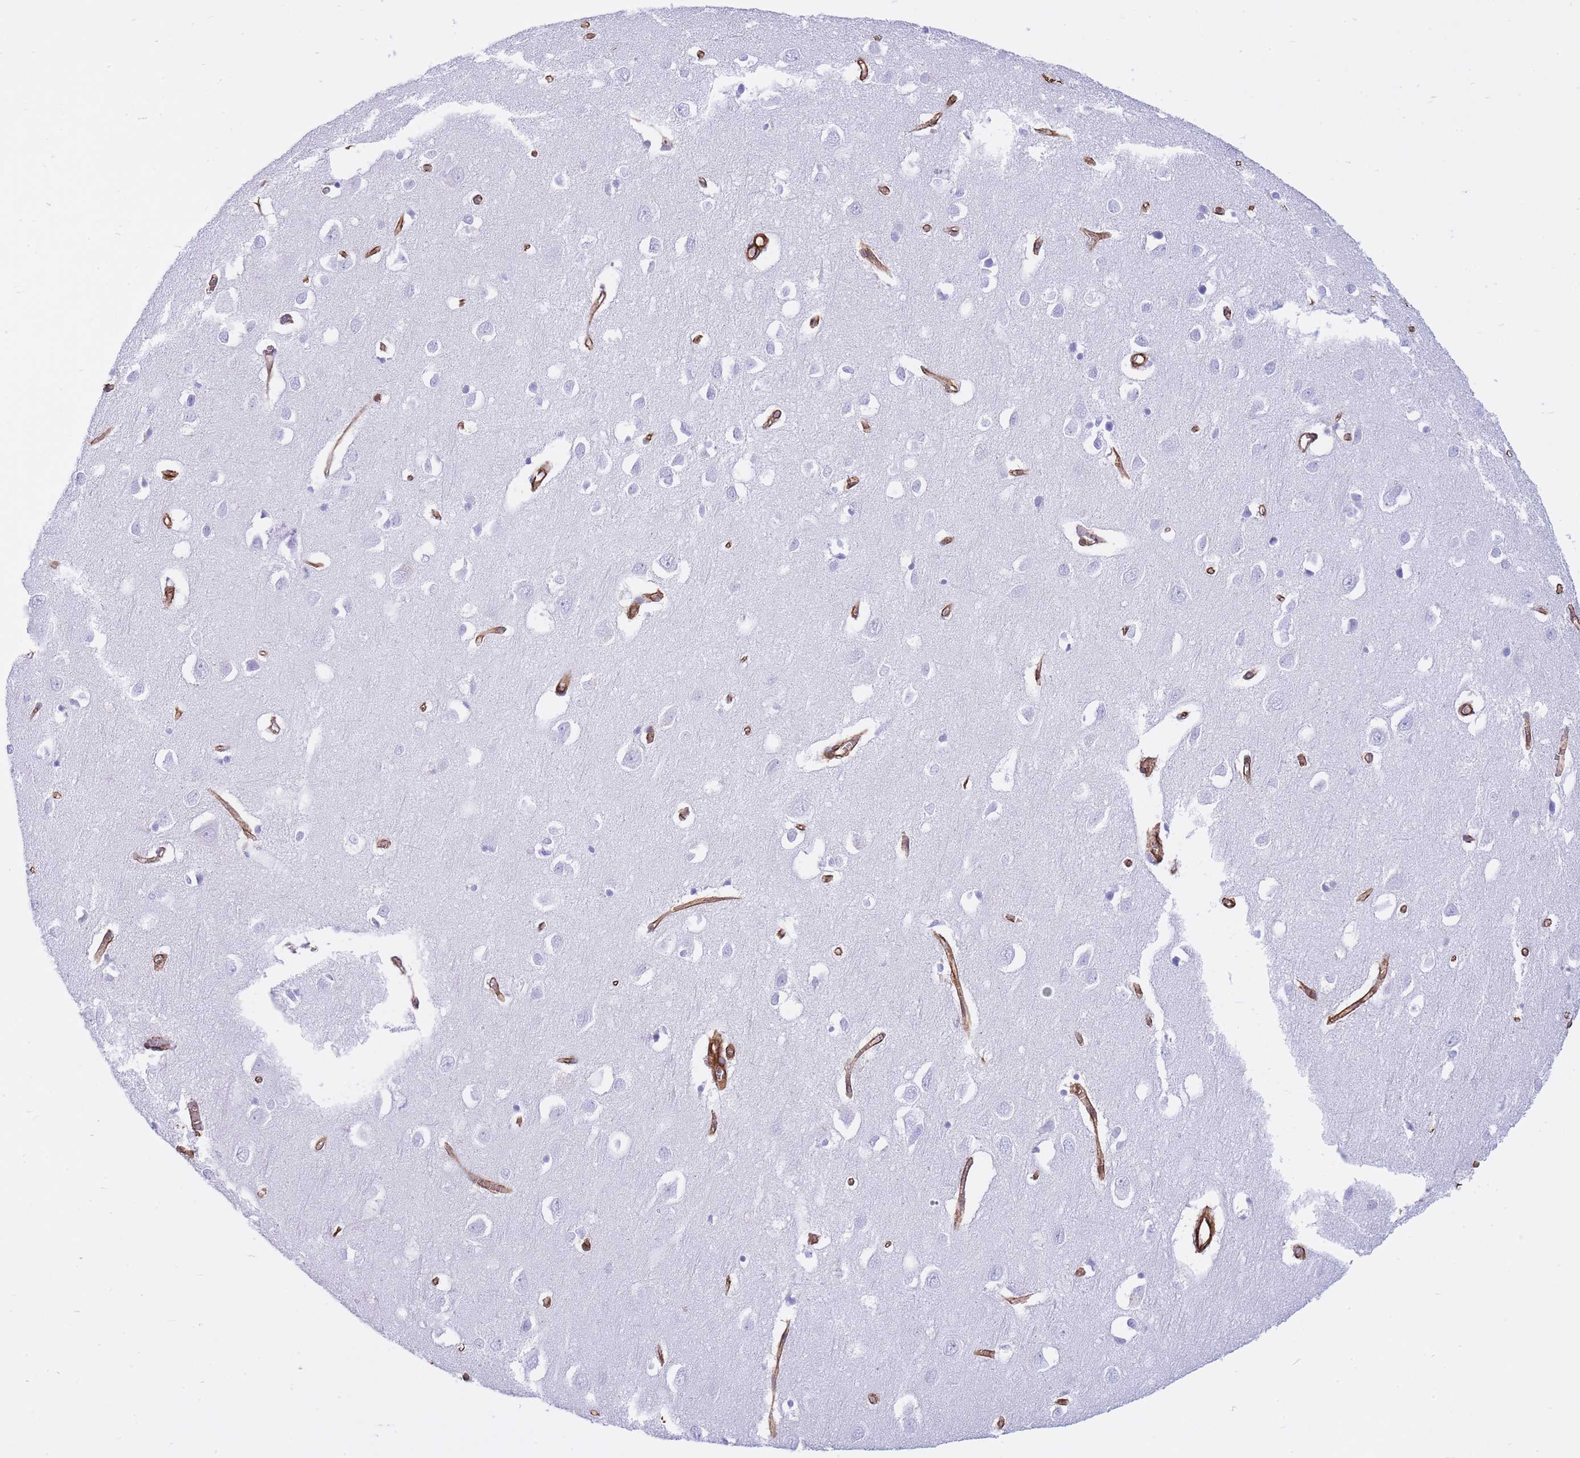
{"staining": {"intensity": "strong", "quantity": ">75%", "location": "cytoplasmic/membranous"}, "tissue": "cerebral cortex", "cell_type": "Endothelial cells", "image_type": "normal", "snomed": [{"axis": "morphology", "description": "Normal tissue, NOS"}, {"axis": "topography", "description": "Cerebral cortex"}], "caption": "An image showing strong cytoplasmic/membranous staining in about >75% of endothelial cells in normal cerebral cortex, as visualized by brown immunohistochemical staining.", "gene": "CAVIN1", "patient": {"sex": "female", "age": 64}}